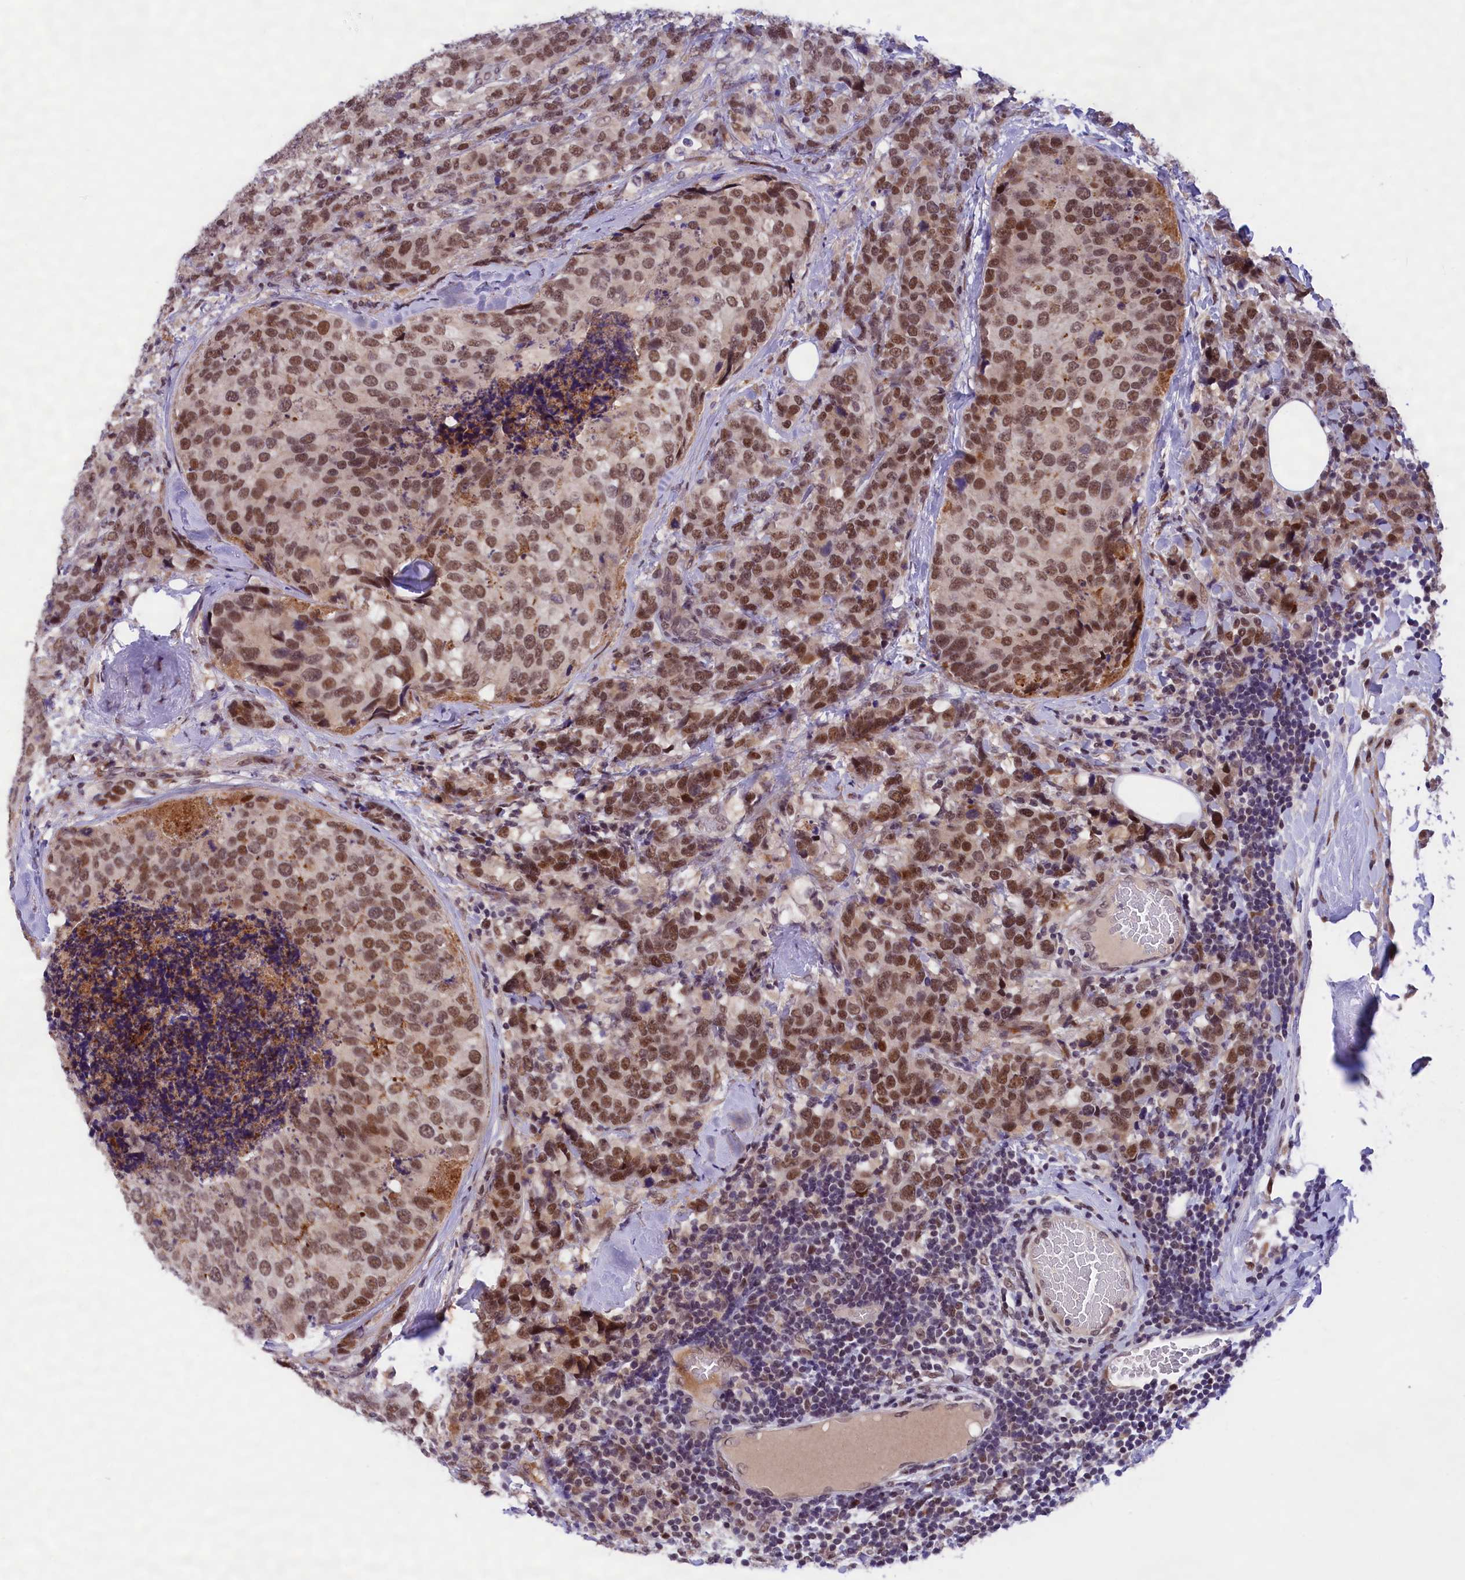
{"staining": {"intensity": "moderate", "quantity": ">75%", "location": "nuclear"}, "tissue": "breast cancer", "cell_type": "Tumor cells", "image_type": "cancer", "snomed": [{"axis": "morphology", "description": "Lobular carcinoma"}, {"axis": "topography", "description": "Breast"}], "caption": "This is an image of IHC staining of breast lobular carcinoma, which shows moderate expression in the nuclear of tumor cells.", "gene": "FBXO45", "patient": {"sex": "female", "age": 59}}